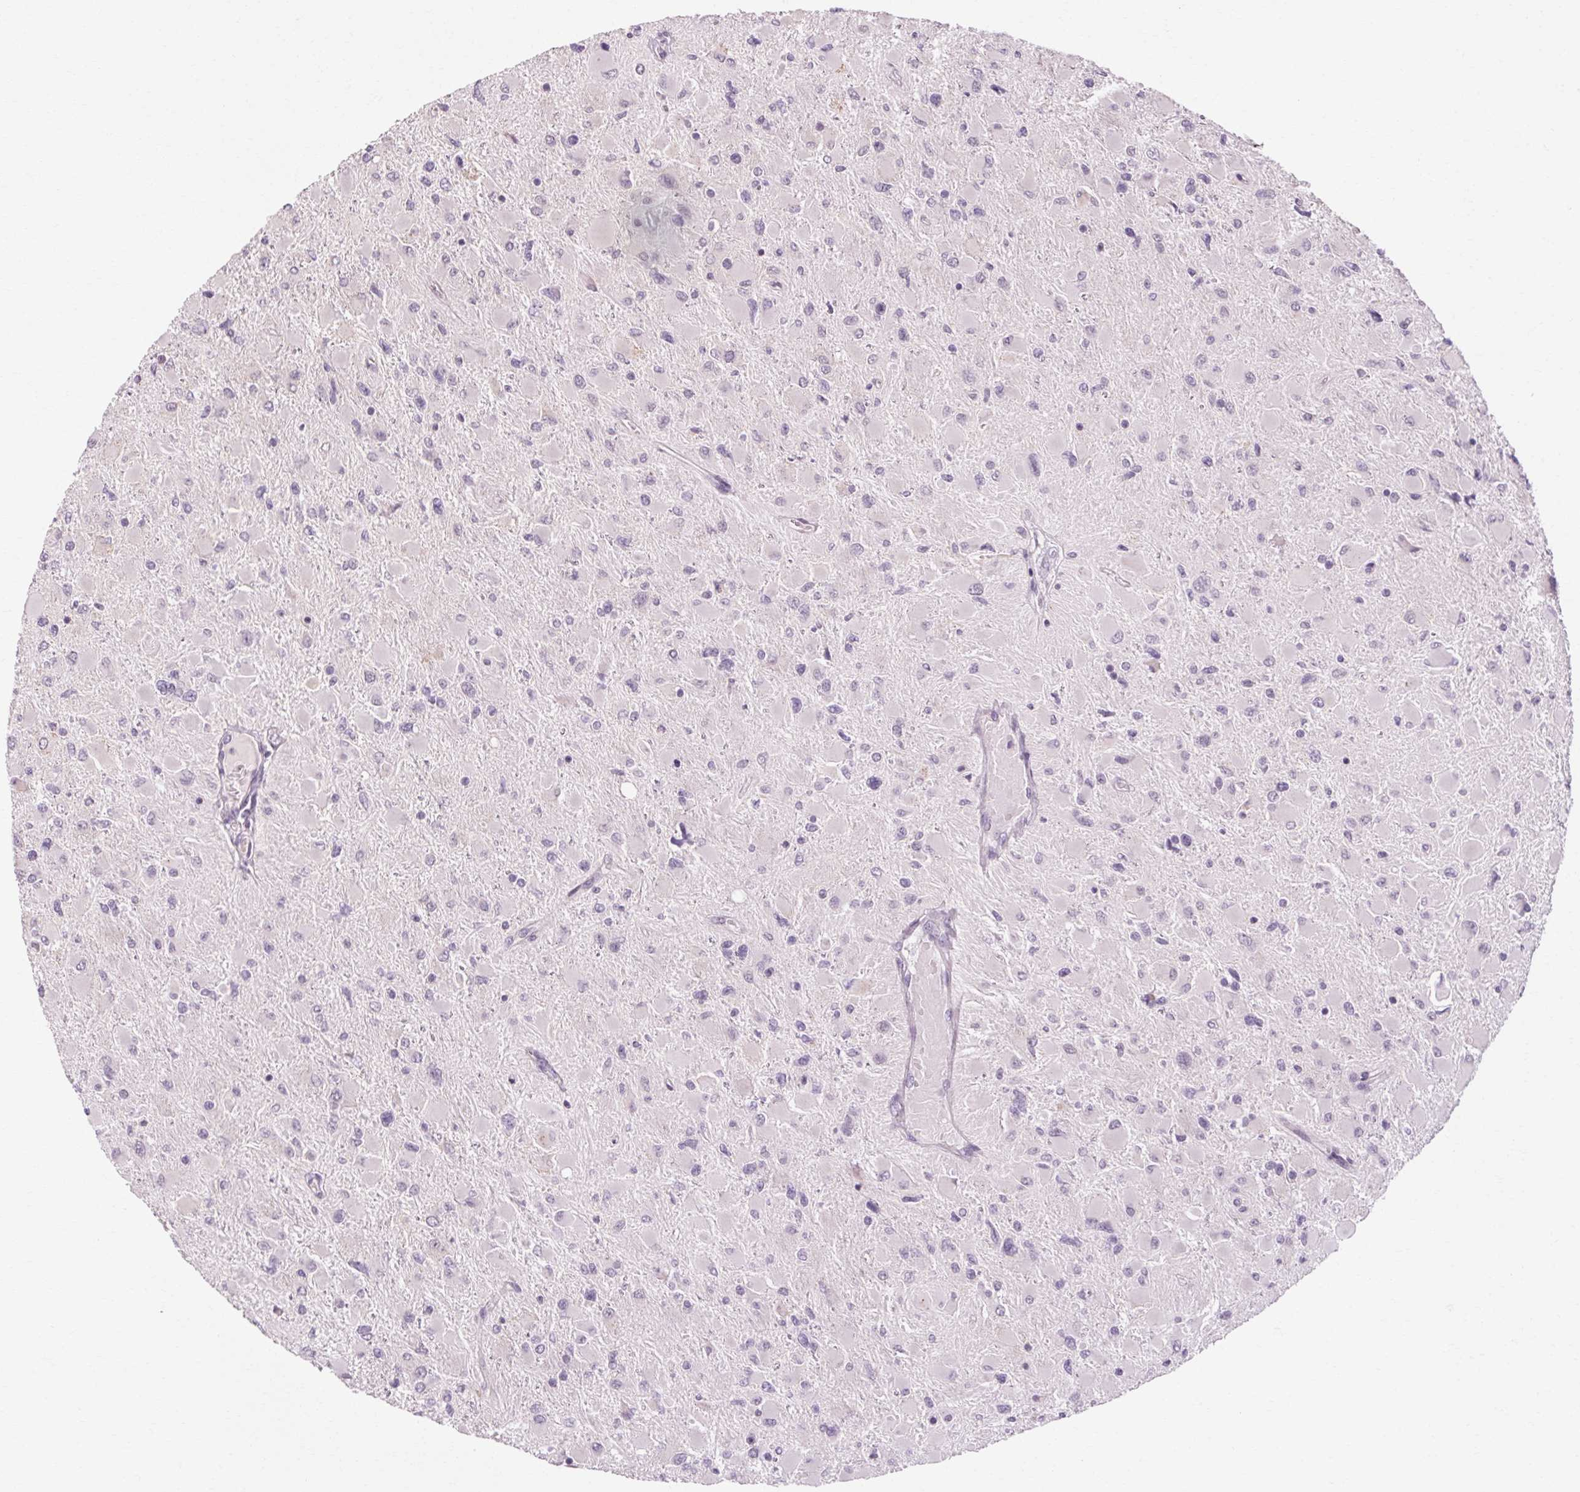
{"staining": {"intensity": "negative", "quantity": "none", "location": "none"}, "tissue": "glioma", "cell_type": "Tumor cells", "image_type": "cancer", "snomed": [{"axis": "morphology", "description": "Glioma, malignant, High grade"}, {"axis": "topography", "description": "Cerebral cortex"}], "caption": "Tumor cells show no significant staining in high-grade glioma (malignant).", "gene": "KLHL40", "patient": {"sex": "female", "age": 36}}